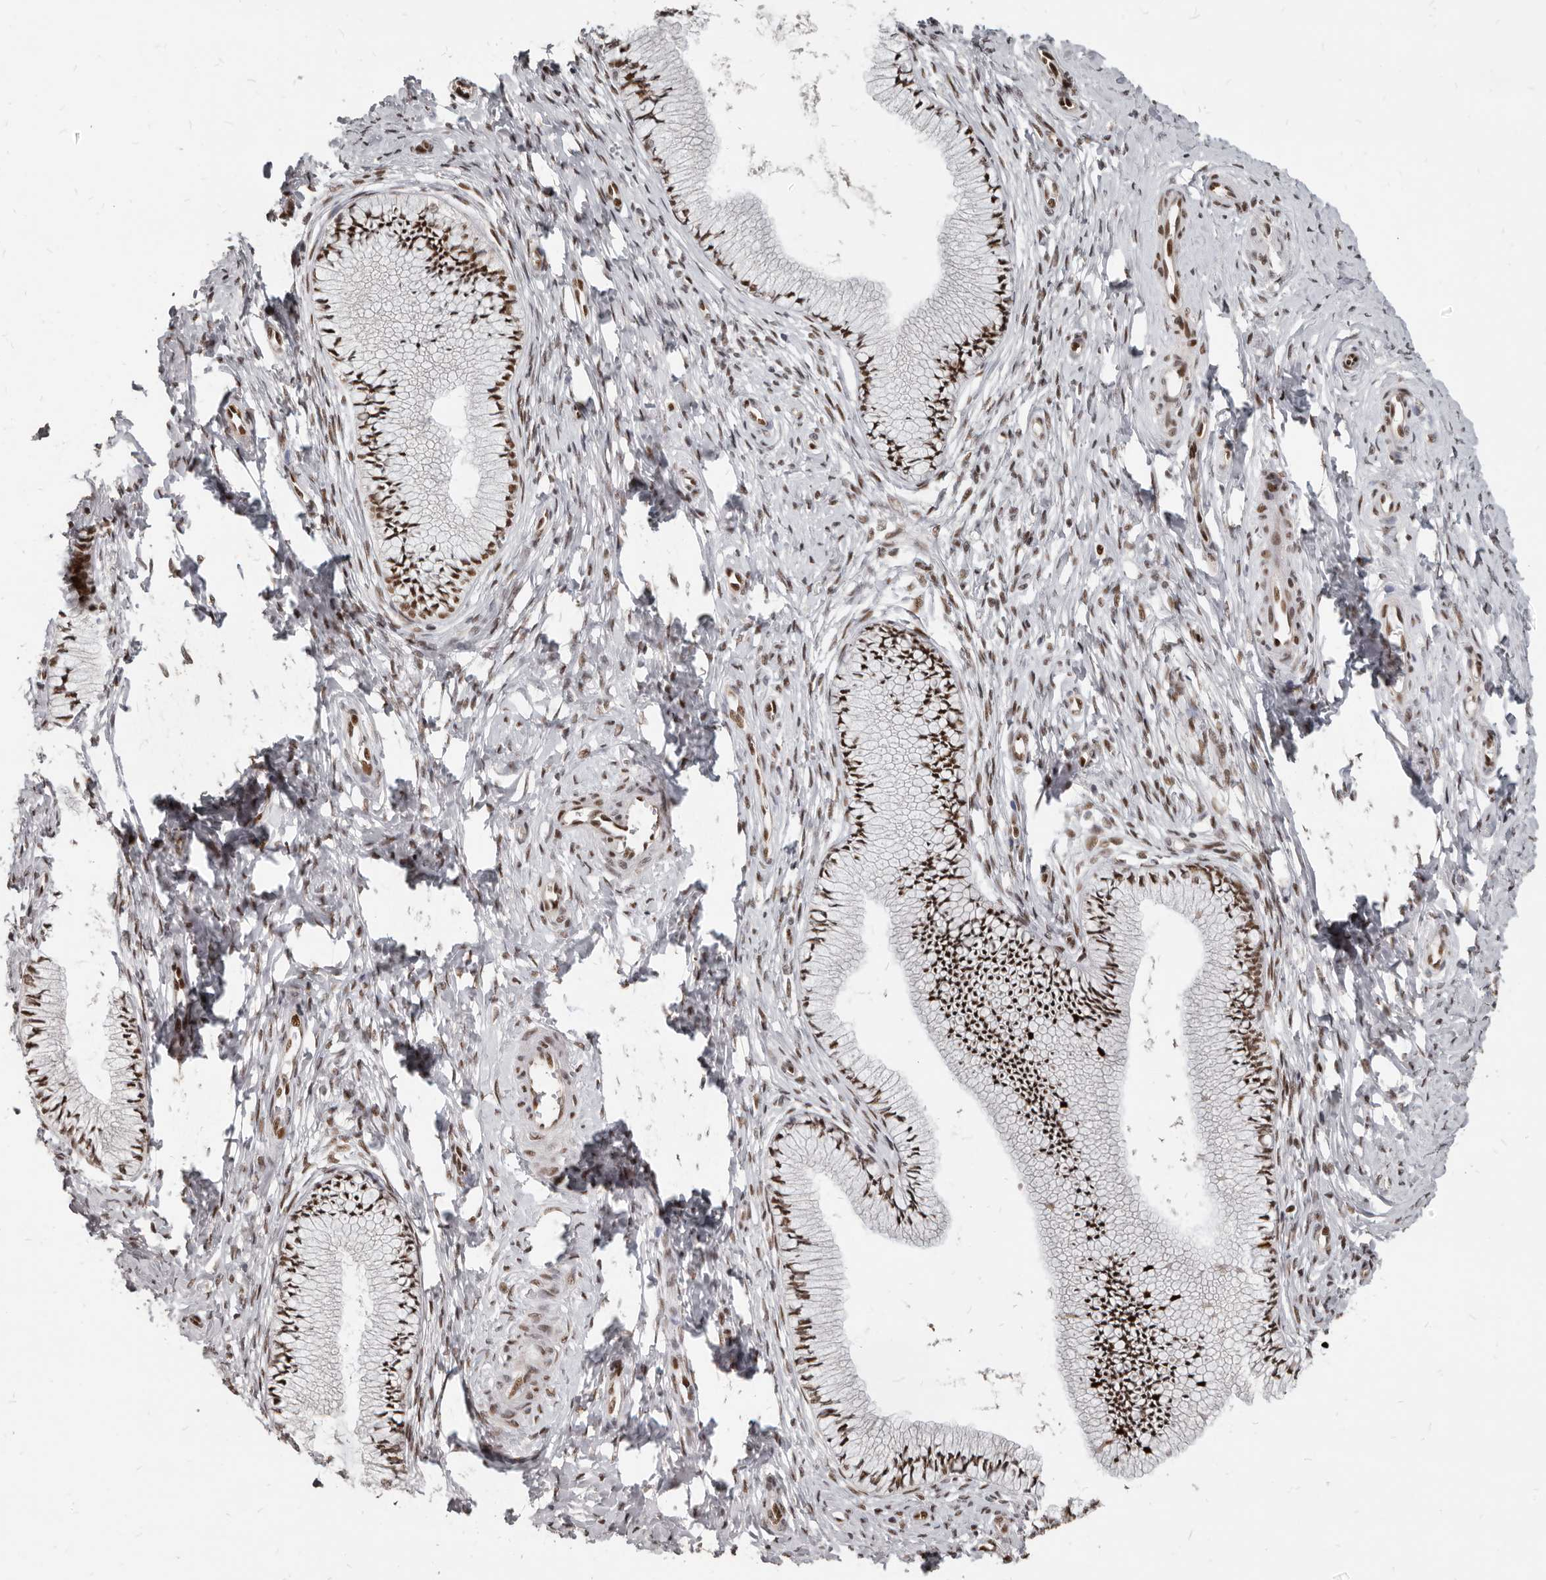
{"staining": {"intensity": "strong", "quantity": ">75%", "location": "nuclear"}, "tissue": "cervix", "cell_type": "Glandular cells", "image_type": "normal", "snomed": [{"axis": "morphology", "description": "Normal tissue, NOS"}, {"axis": "topography", "description": "Cervix"}], "caption": "The histopathology image displays a brown stain indicating the presence of a protein in the nuclear of glandular cells in cervix.", "gene": "ATF5", "patient": {"sex": "female", "age": 36}}